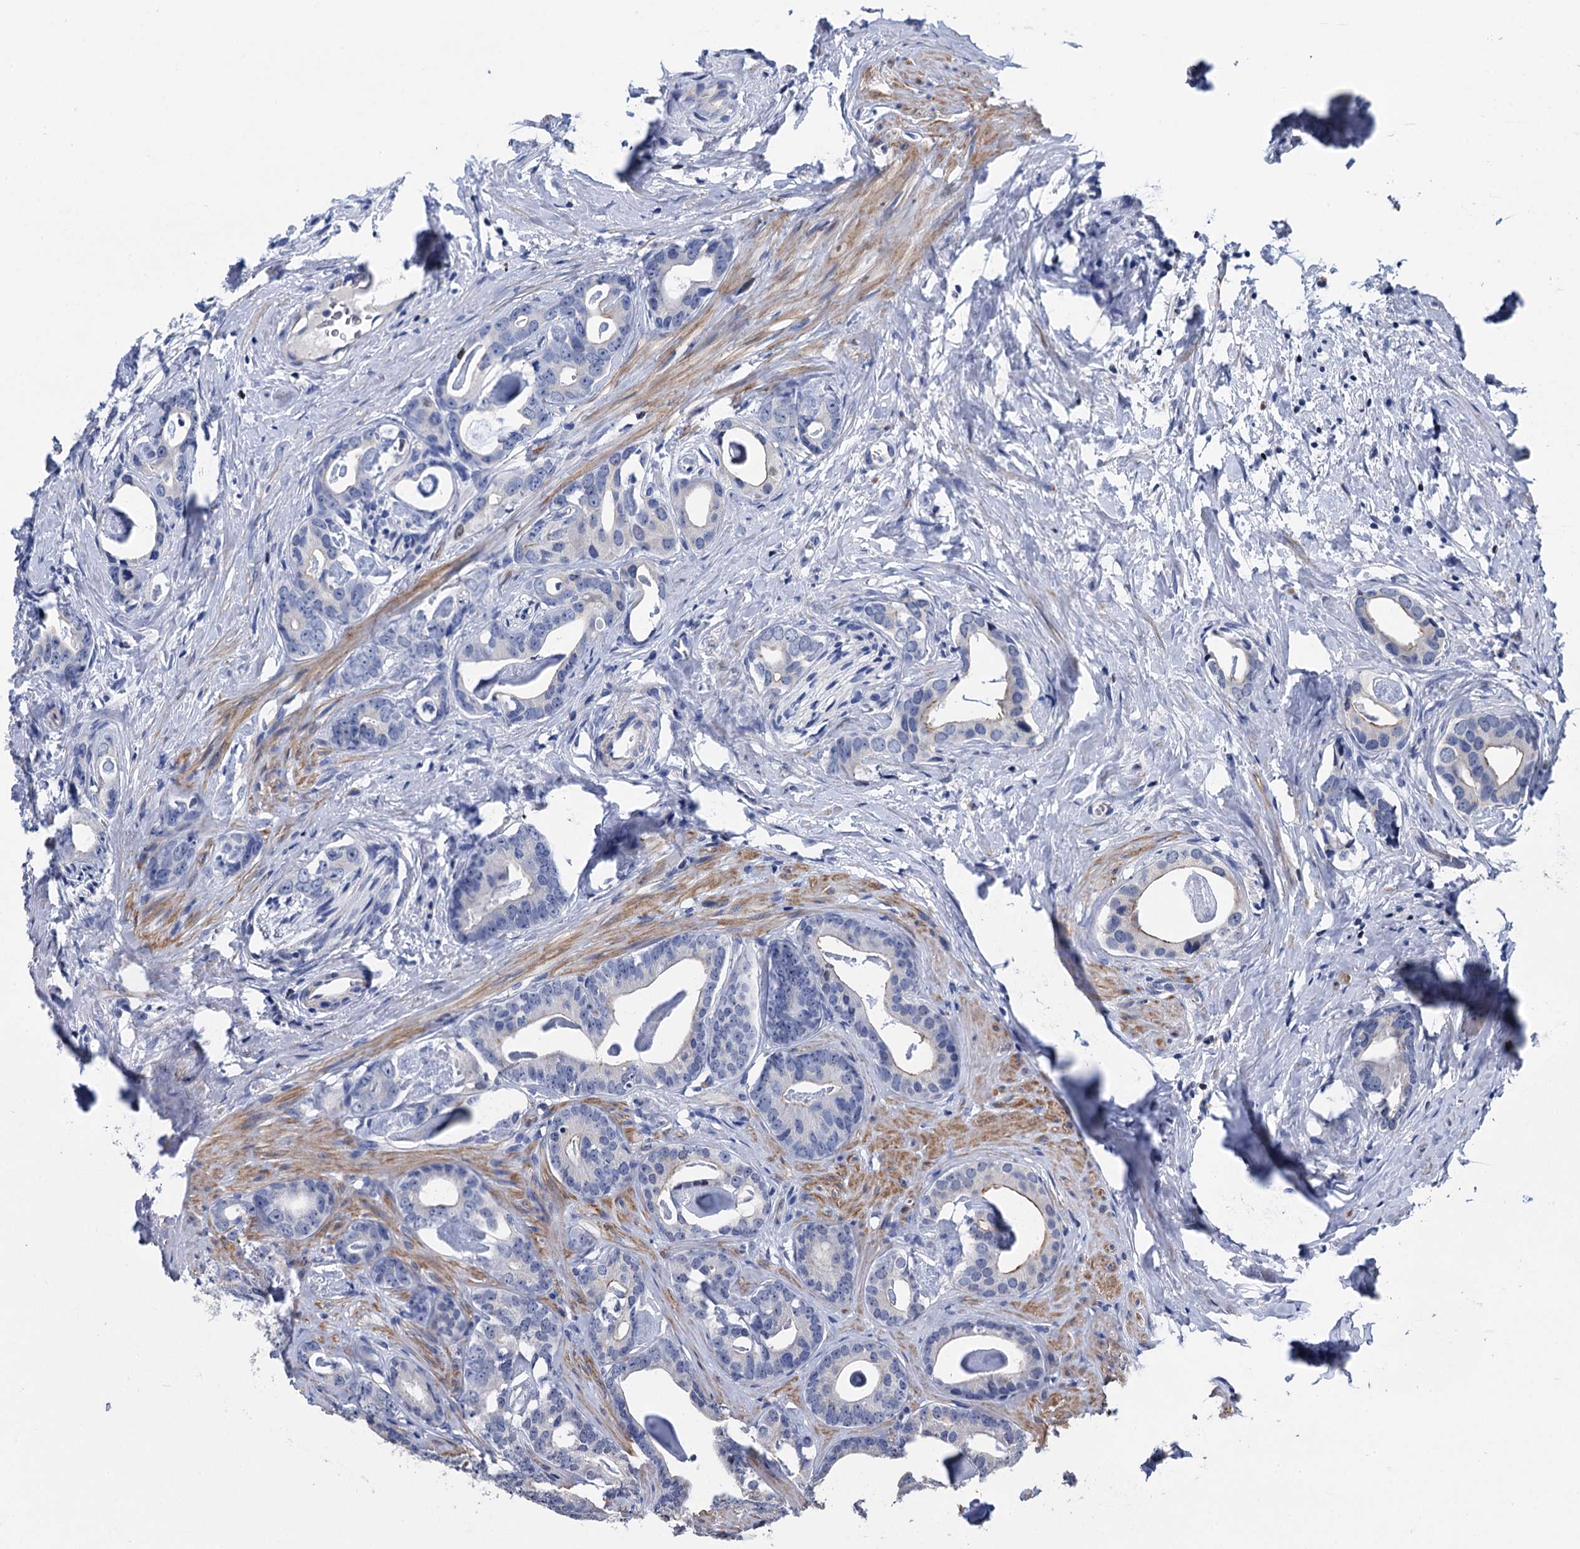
{"staining": {"intensity": "negative", "quantity": "none", "location": "none"}, "tissue": "prostate cancer", "cell_type": "Tumor cells", "image_type": "cancer", "snomed": [{"axis": "morphology", "description": "Adenocarcinoma, Low grade"}, {"axis": "topography", "description": "Prostate"}], "caption": "A high-resolution image shows IHC staining of adenocarcinoma (low-grade) (prostate), which shows no significant expression in tumor cells. The staining is performed using DAB brown chromogen with nuclei counter-stained in using hematoxylin.", "gene": "NPM2", "patient": {"sex": "male", "age": 63}}